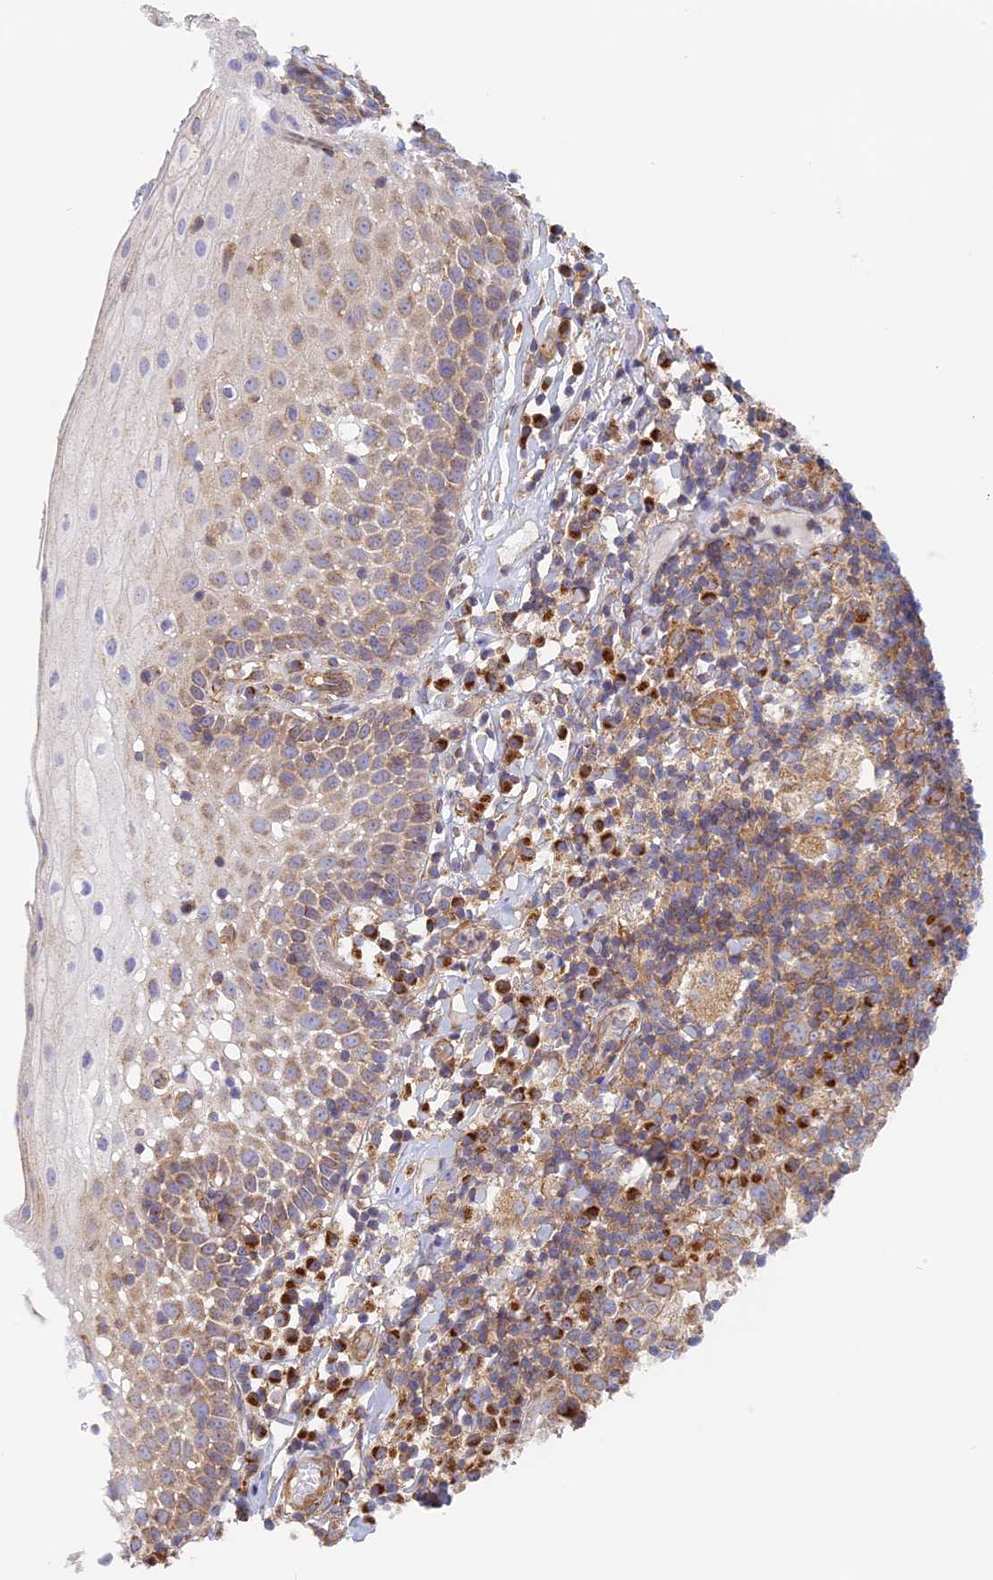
{"staining": {"intensity": "weak", "quantity": "25%-75%", "location": "cytoplasmic/membranous"}, "tissue": "oral mucosa", "cell_type": "Squamous epithelial cells", "image_type": "normal", "snomed": [{"axis": "morphology", "description": "Normal tissue, NOS"}, {"axis": "topography", "description": "Oral tissue"}], "caption": "Oral mucosa stained for a protein (brown) demonstrates weak cytoplasmic/membranous positive staining in about 25%-75% of squamous epithelial cells.", "gene": "DDA1", "patient": {"sex": "female", "age": 69}}